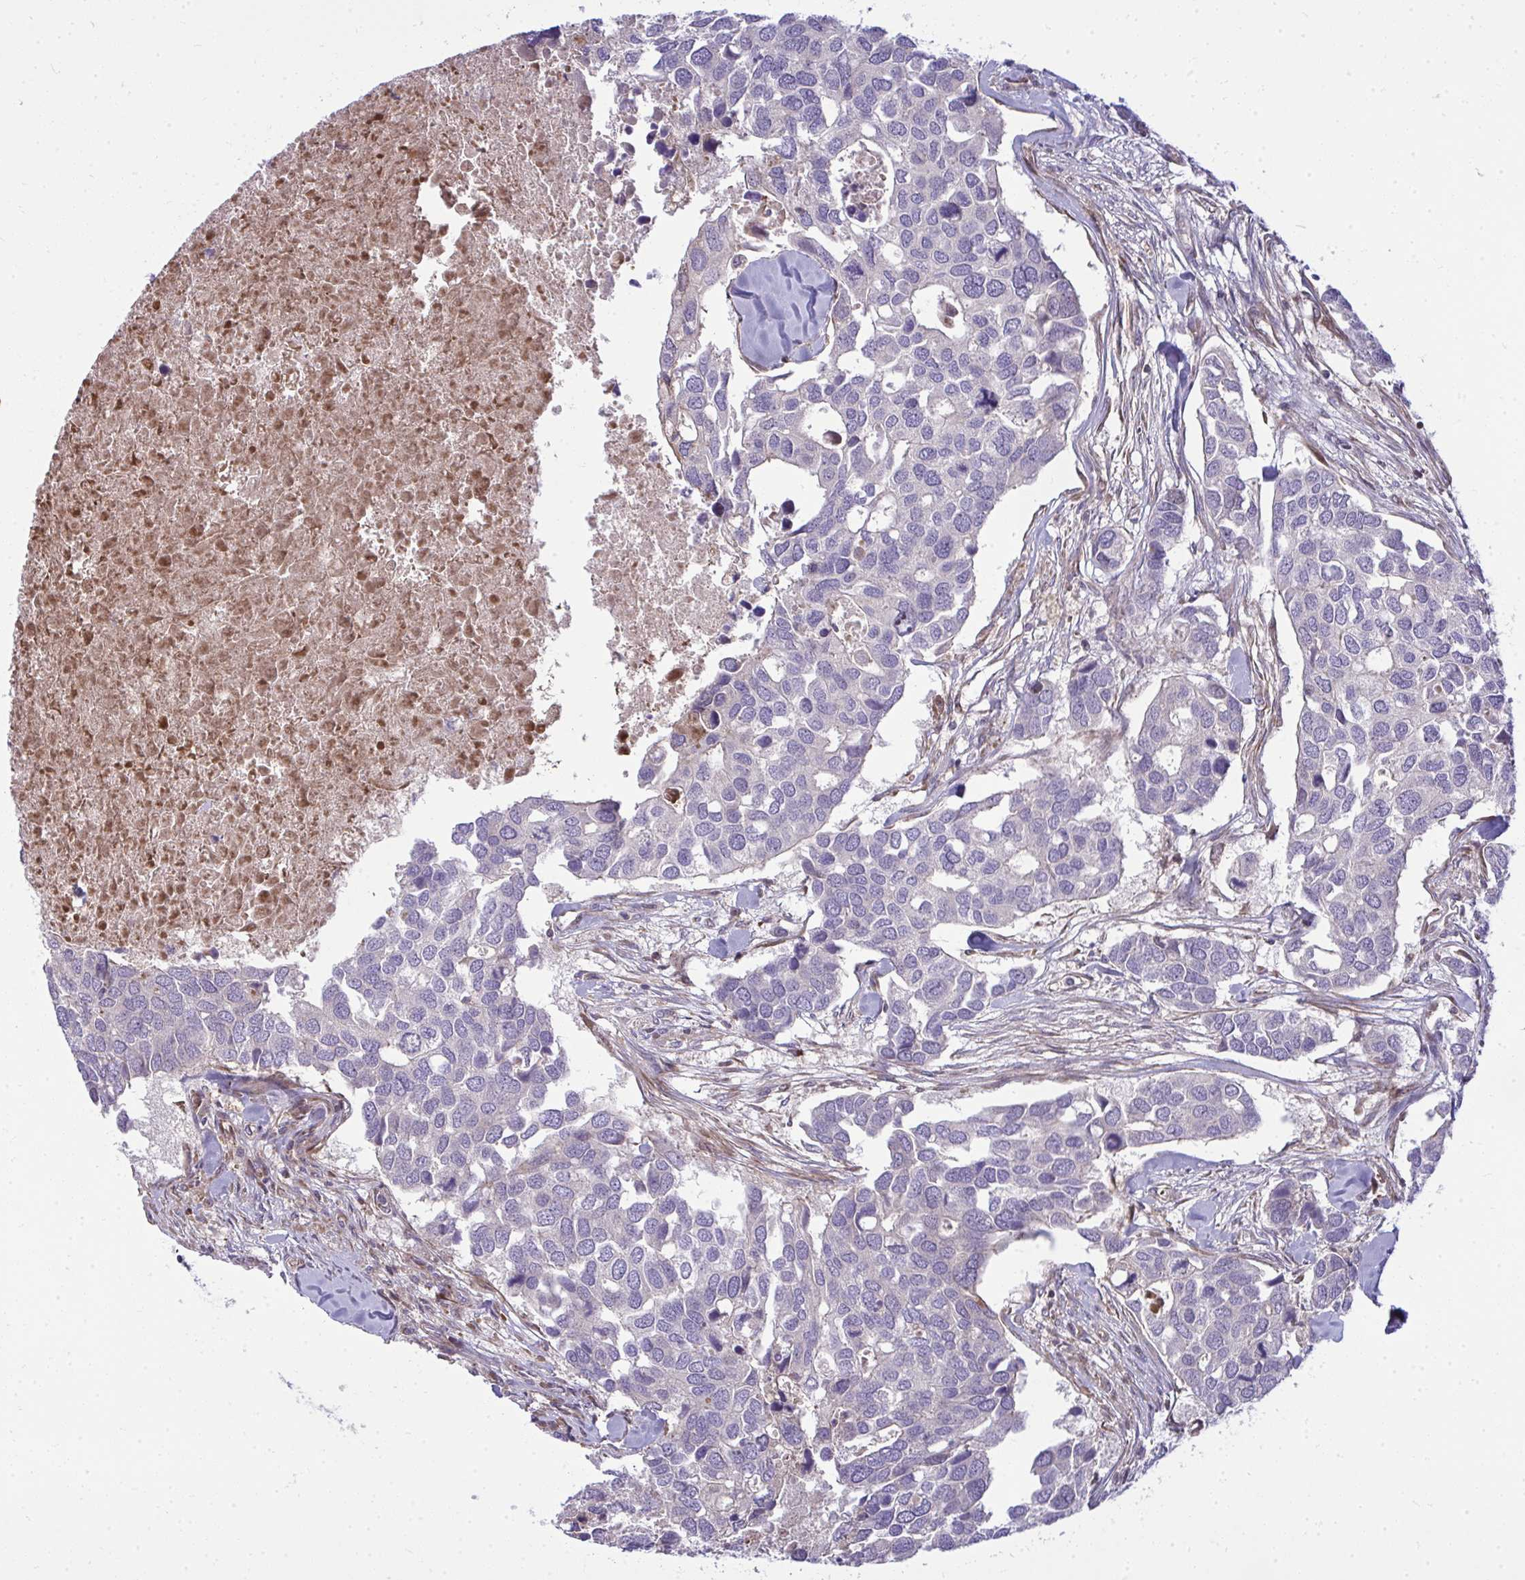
{"staining": {"intensity": "negative", "quantity": "none", "location": "none"}, "tissue": "breast cancer", "cell_type": "Tumor cells", "image_type": "cancer", "snomed": [{"axis": "morphology", "description": "Duct carcinoma"}, {"axis": "topography", "description": "Breast"}], "caption": "This micrograph is of breast cancer (infiltrating ductal carcinoma) stained with immunohistochemistry (IHC) to label a protein in brown with the nuclei are counter-stained blue. There is no staining in tumor cells.", "gene": "ZSCAN9", "patient": {"sex": "female", "age": 83}}